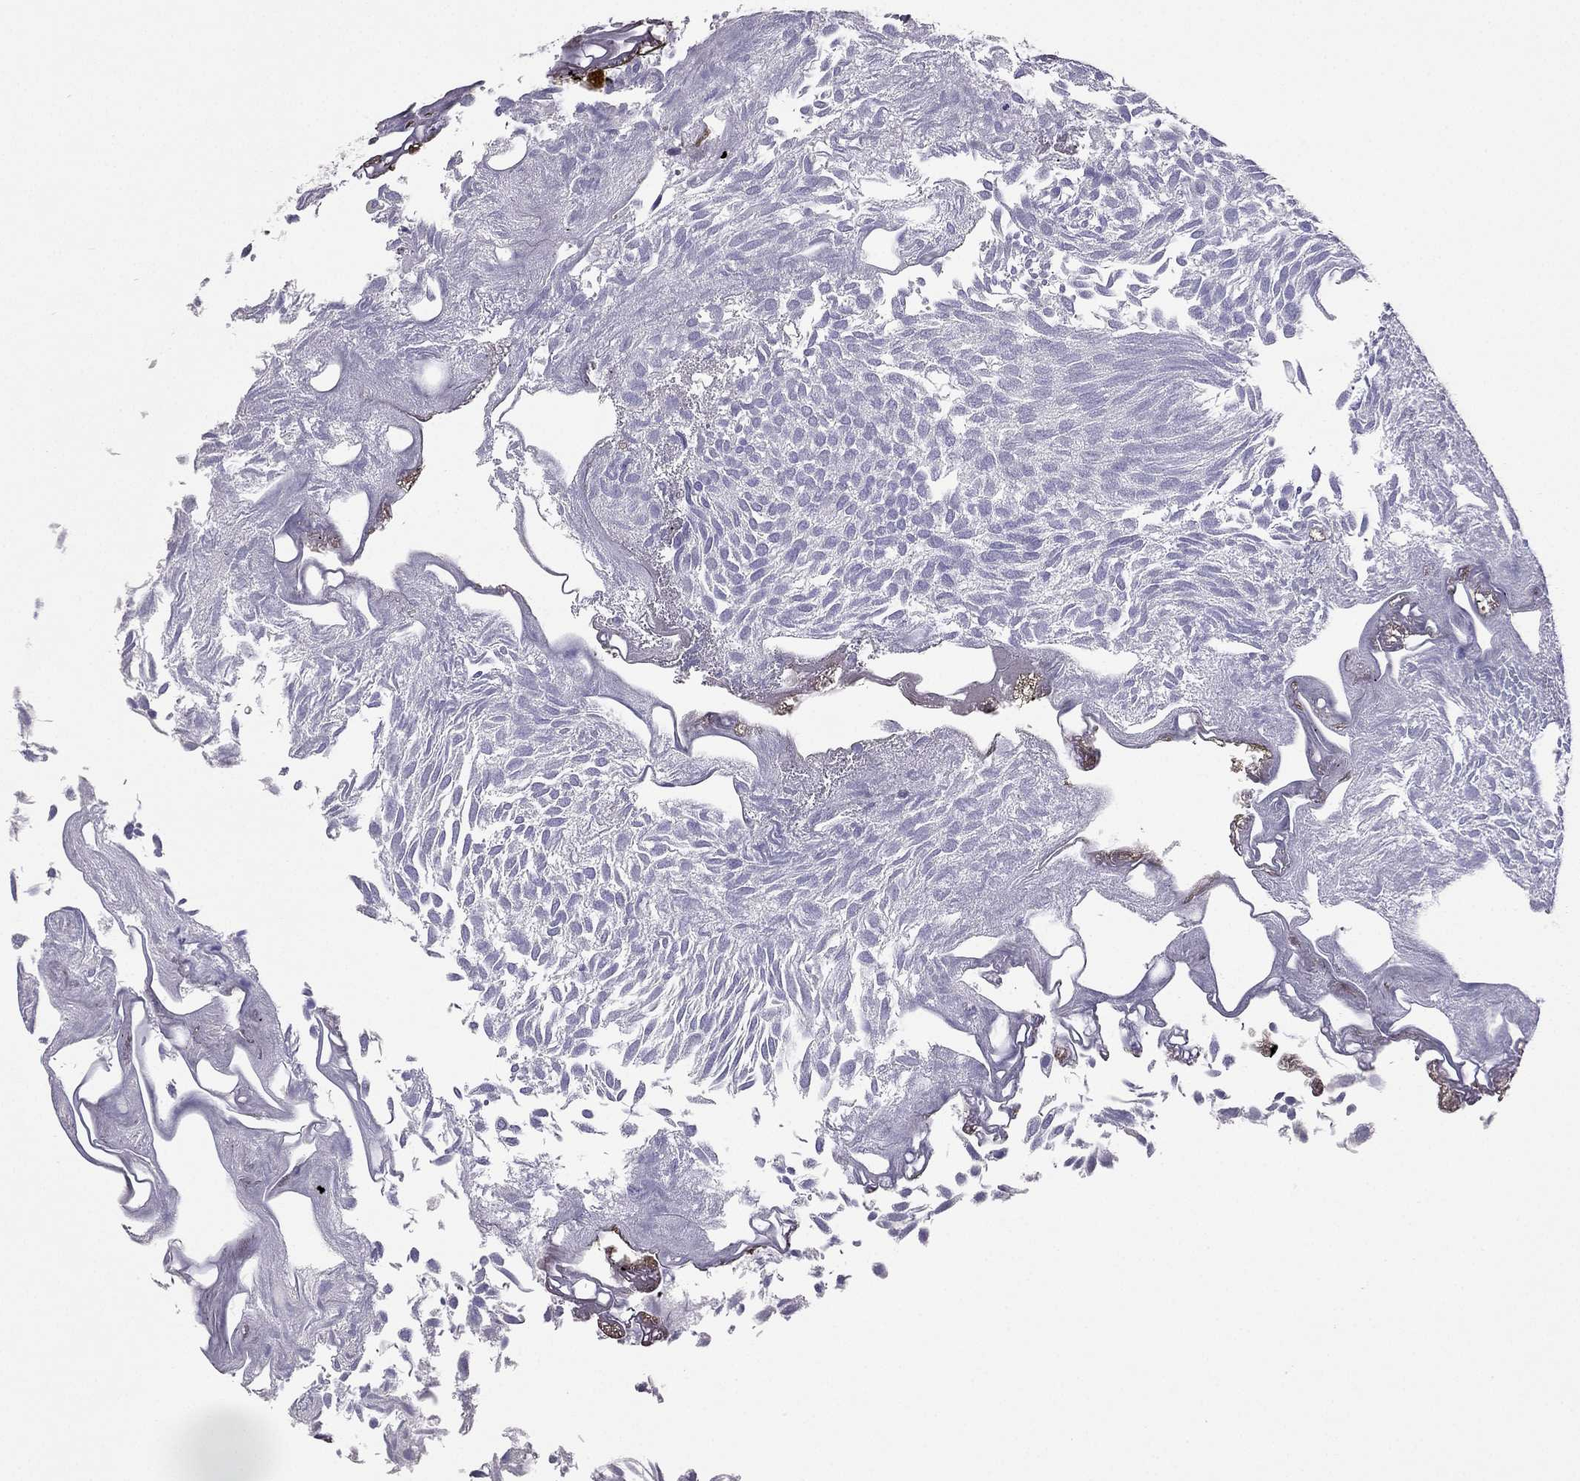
{"staining": {"intensity": "negative", "quantity": "none", "location": "none"}, "tissue": "urothelial cancer", "cell_type": "Tumor cells", "image_type": "cancer", "snomed": [{"axis": "morphology", "description": "Urothelial carcinoma, Low grade"}, {"axis": "topography", "description": "Urinary bladder"}], "caption": "An image of urothelial cancer stained for a protein shows no brown staining in tumor cells. (DAB IHC, high magnification).", "gene": "RHO", "patient": {"sex": "male", "age": 52}}